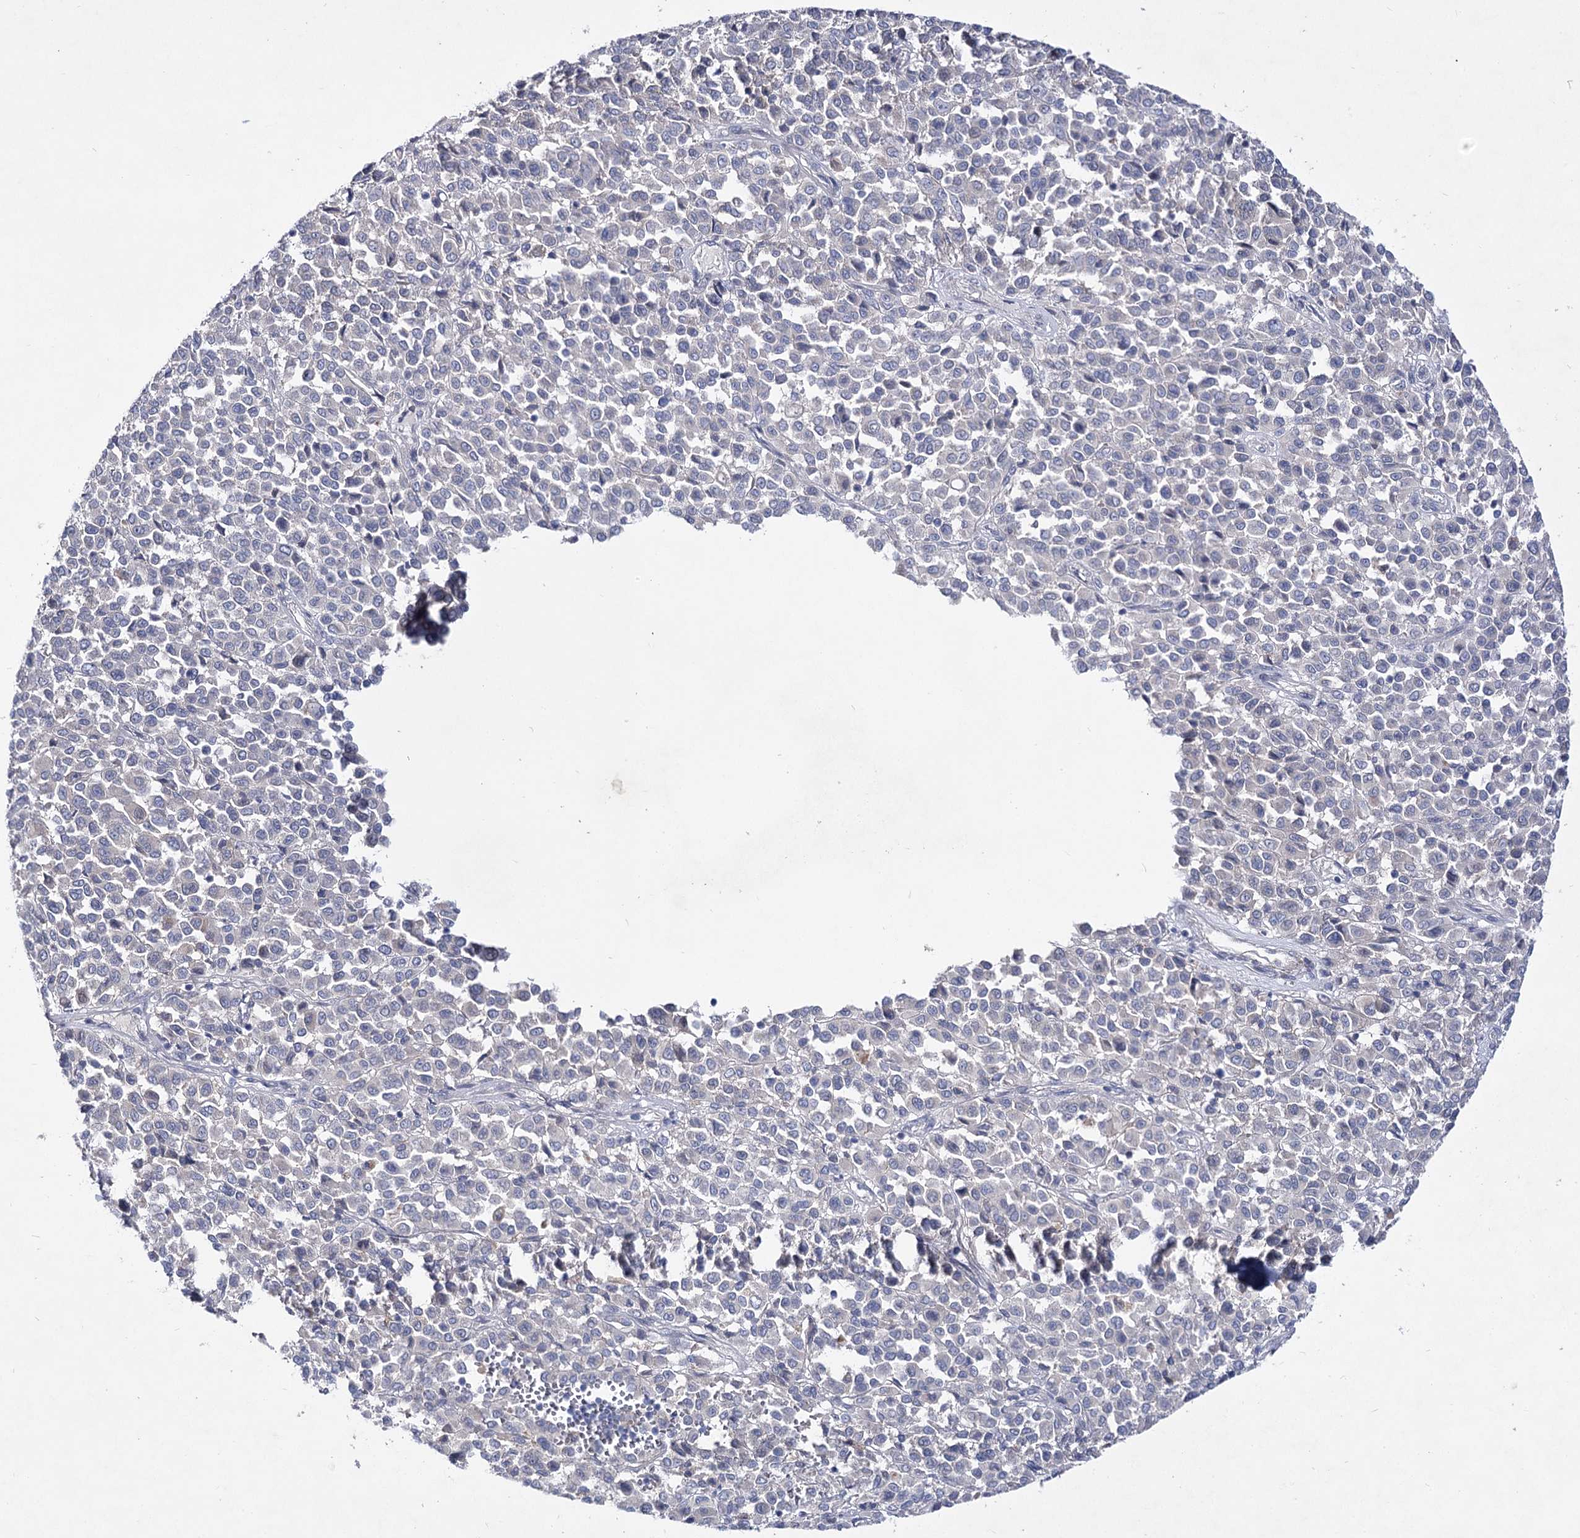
{"staining": {"intensity": "negative", "quantity": "none", "location": "none"}, "tissue": "melanoma", "cell_type": "Tumor cells", "image_type": "cancer", "snomed": [{"axis": "morphology", "description": "Malignant melanoma, Metastatic site"}, {"axis": "topography", "description": "Pancreas"}], "caption": "This is a image of immunohistochemistry staining of malignant melanoma (metastatic site), which shows no expression in tumor cells.", "gene": "LRRC14B", "patient": {"sex": "female", "age": 30}}